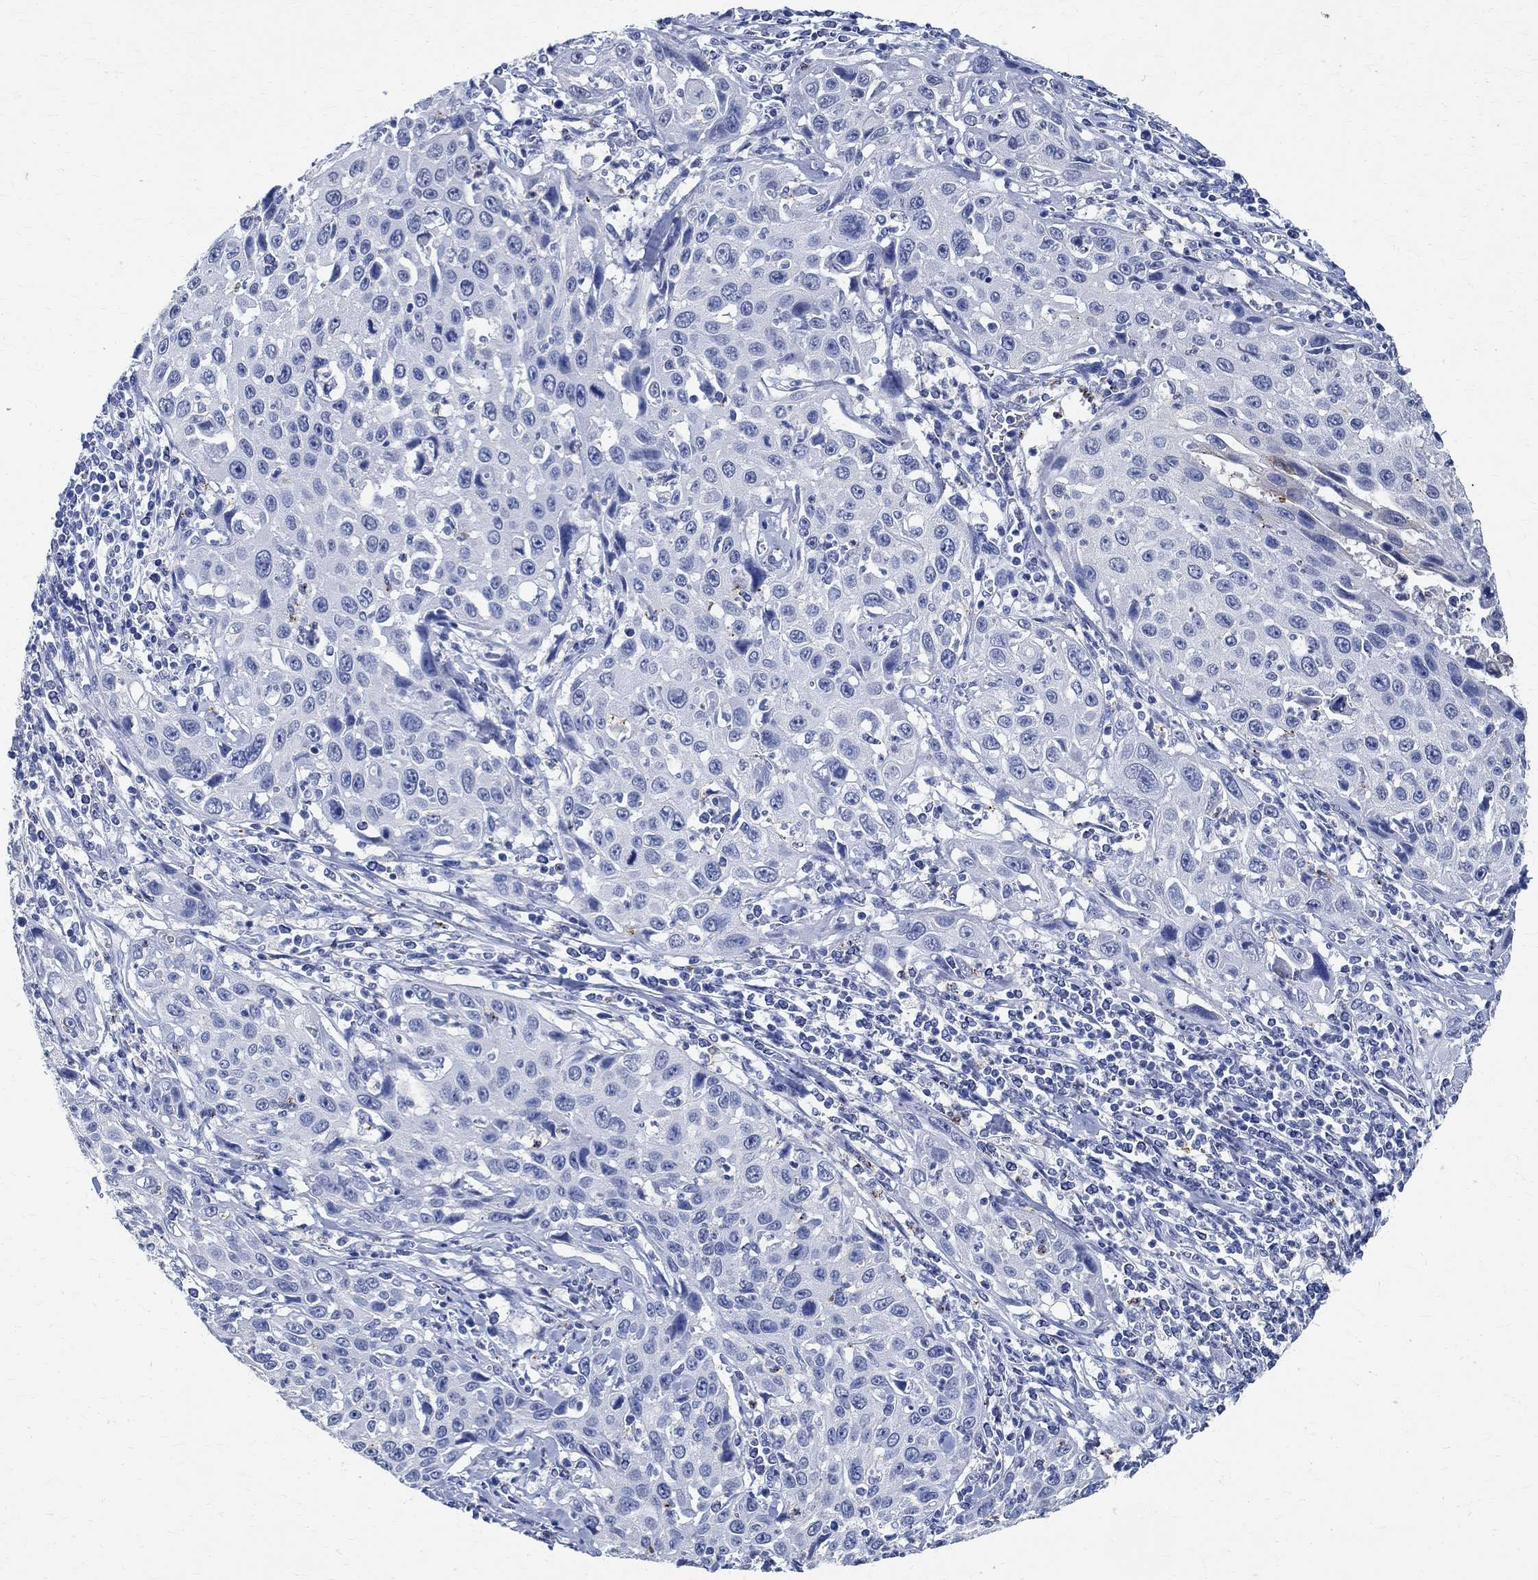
{"staining": {"intensity": "negative", "quantity": "none", "location": "none"}, "tissue": "cervical cancer", "cell_type": "Tumor cells", "image_type": "cancer", "snomed": [{"axis": "morphology", "description": "Squamous cell carcinoma, NOS"}, {"axis": "topography", "description": "Cervix"}], "caption": "Immunohistochemistry micrograph of squamous cell carcinoma (cervical) stained for a protein (brown), which exhibits no staining in tumor cells. The staining is performed using DAB (3,3'-diaminobenzidine) brown chromogen with nuclei counter-stained in using hematoxylin.", "gene": "TMEM221", "patient": {"sex": "female", "age": 26}}